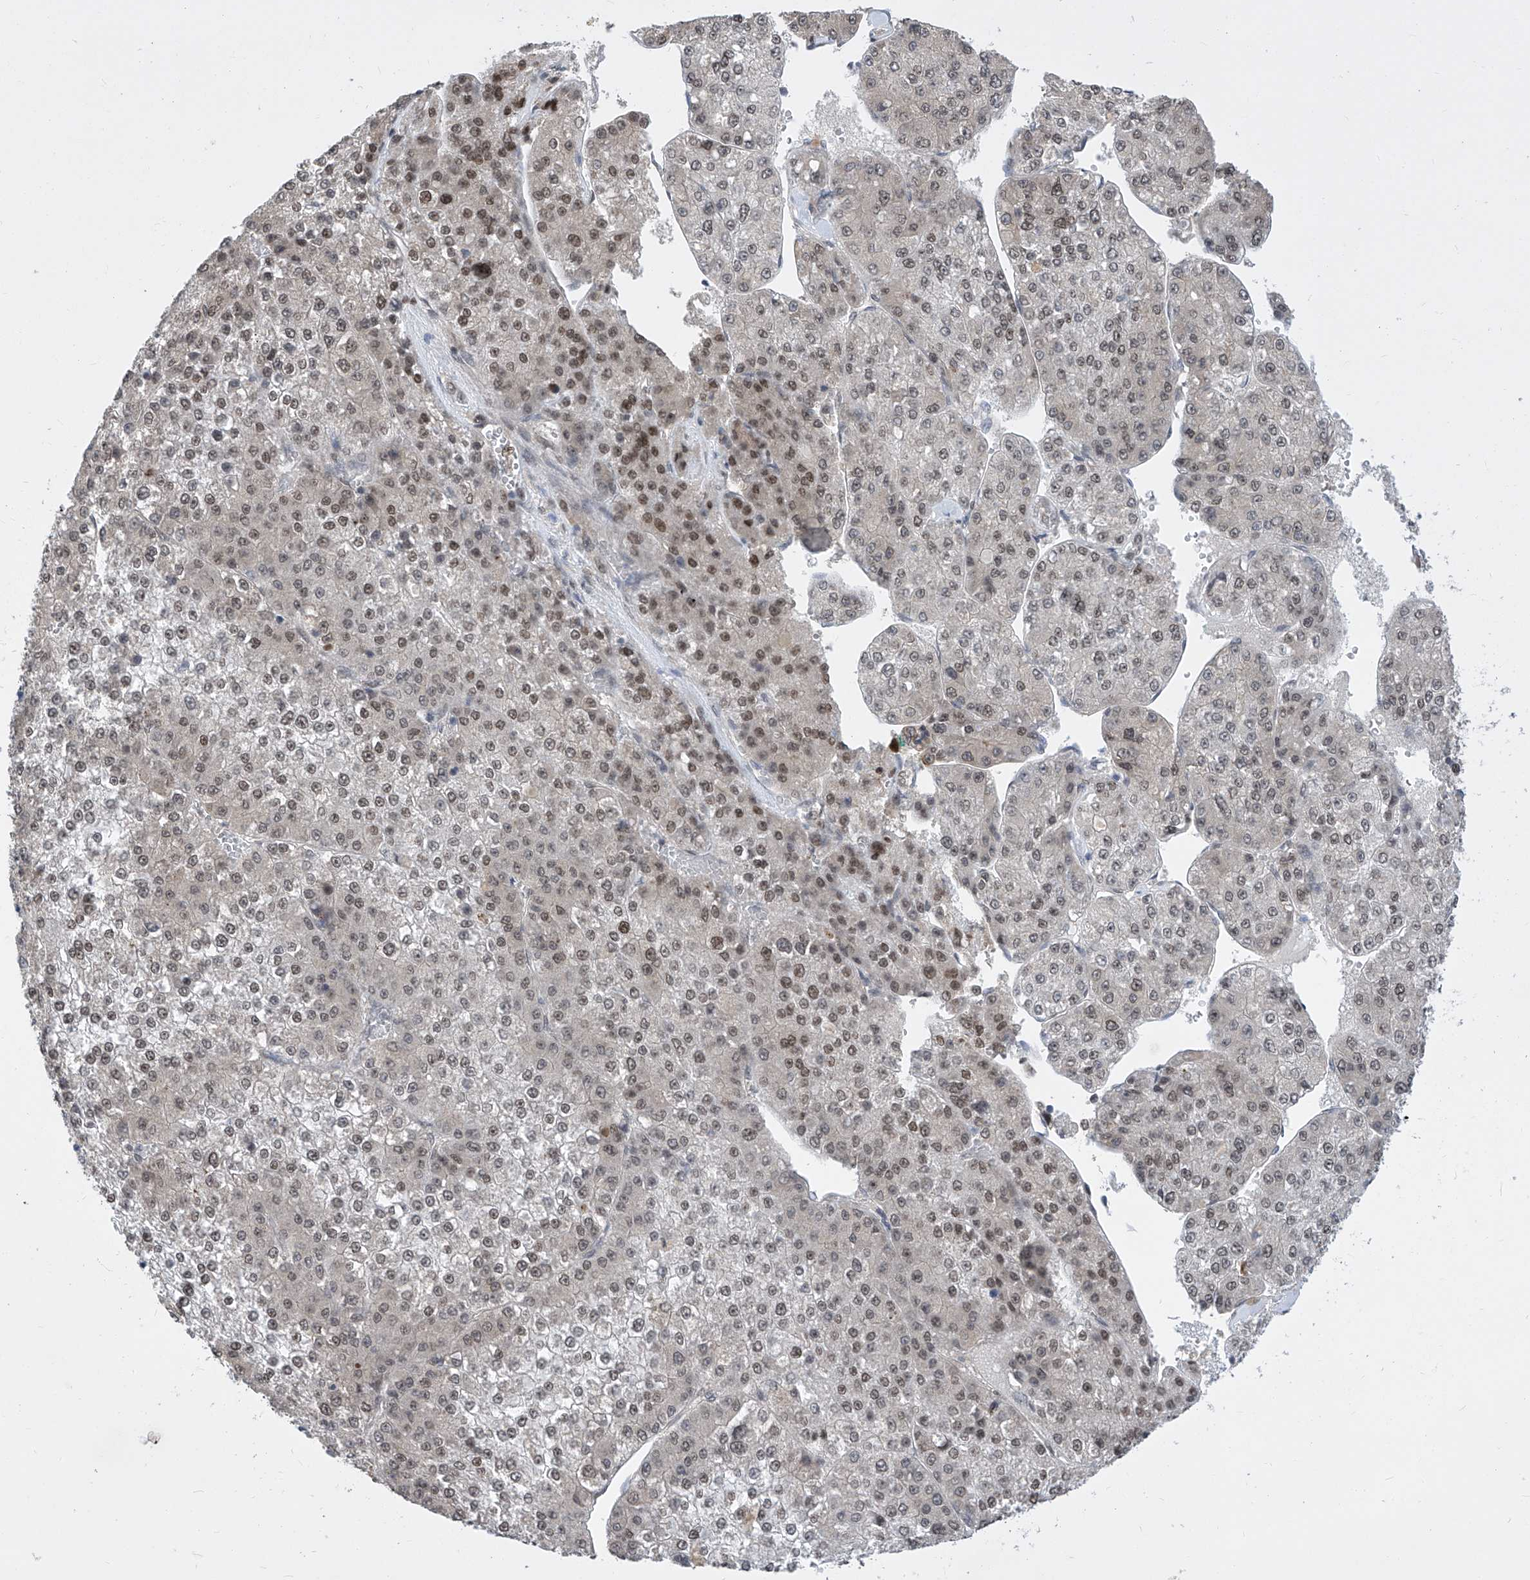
{"staining": {"intensity": "moderate", "quantity": "25%-75%", "location": "nuclear"}, "tissue": "liver cancer", "cell_type": "Tumor cells", "image_type": "cancer", "snomed": [{"axis": "morphology", "description": "Carcinoma, Hepatocellular, NOS"}, {"axis": "topography", "description": "Liver"}], "caption": "This micrograph reveals immunohistochemistry (IHC) staining of liver hepatocellular carcinoma, with medium moderate nuclear positivity in approximately 25%-75% of tumor cells.", "gene": "CETN2", "patient": {"sex": "female", "age": 73}}